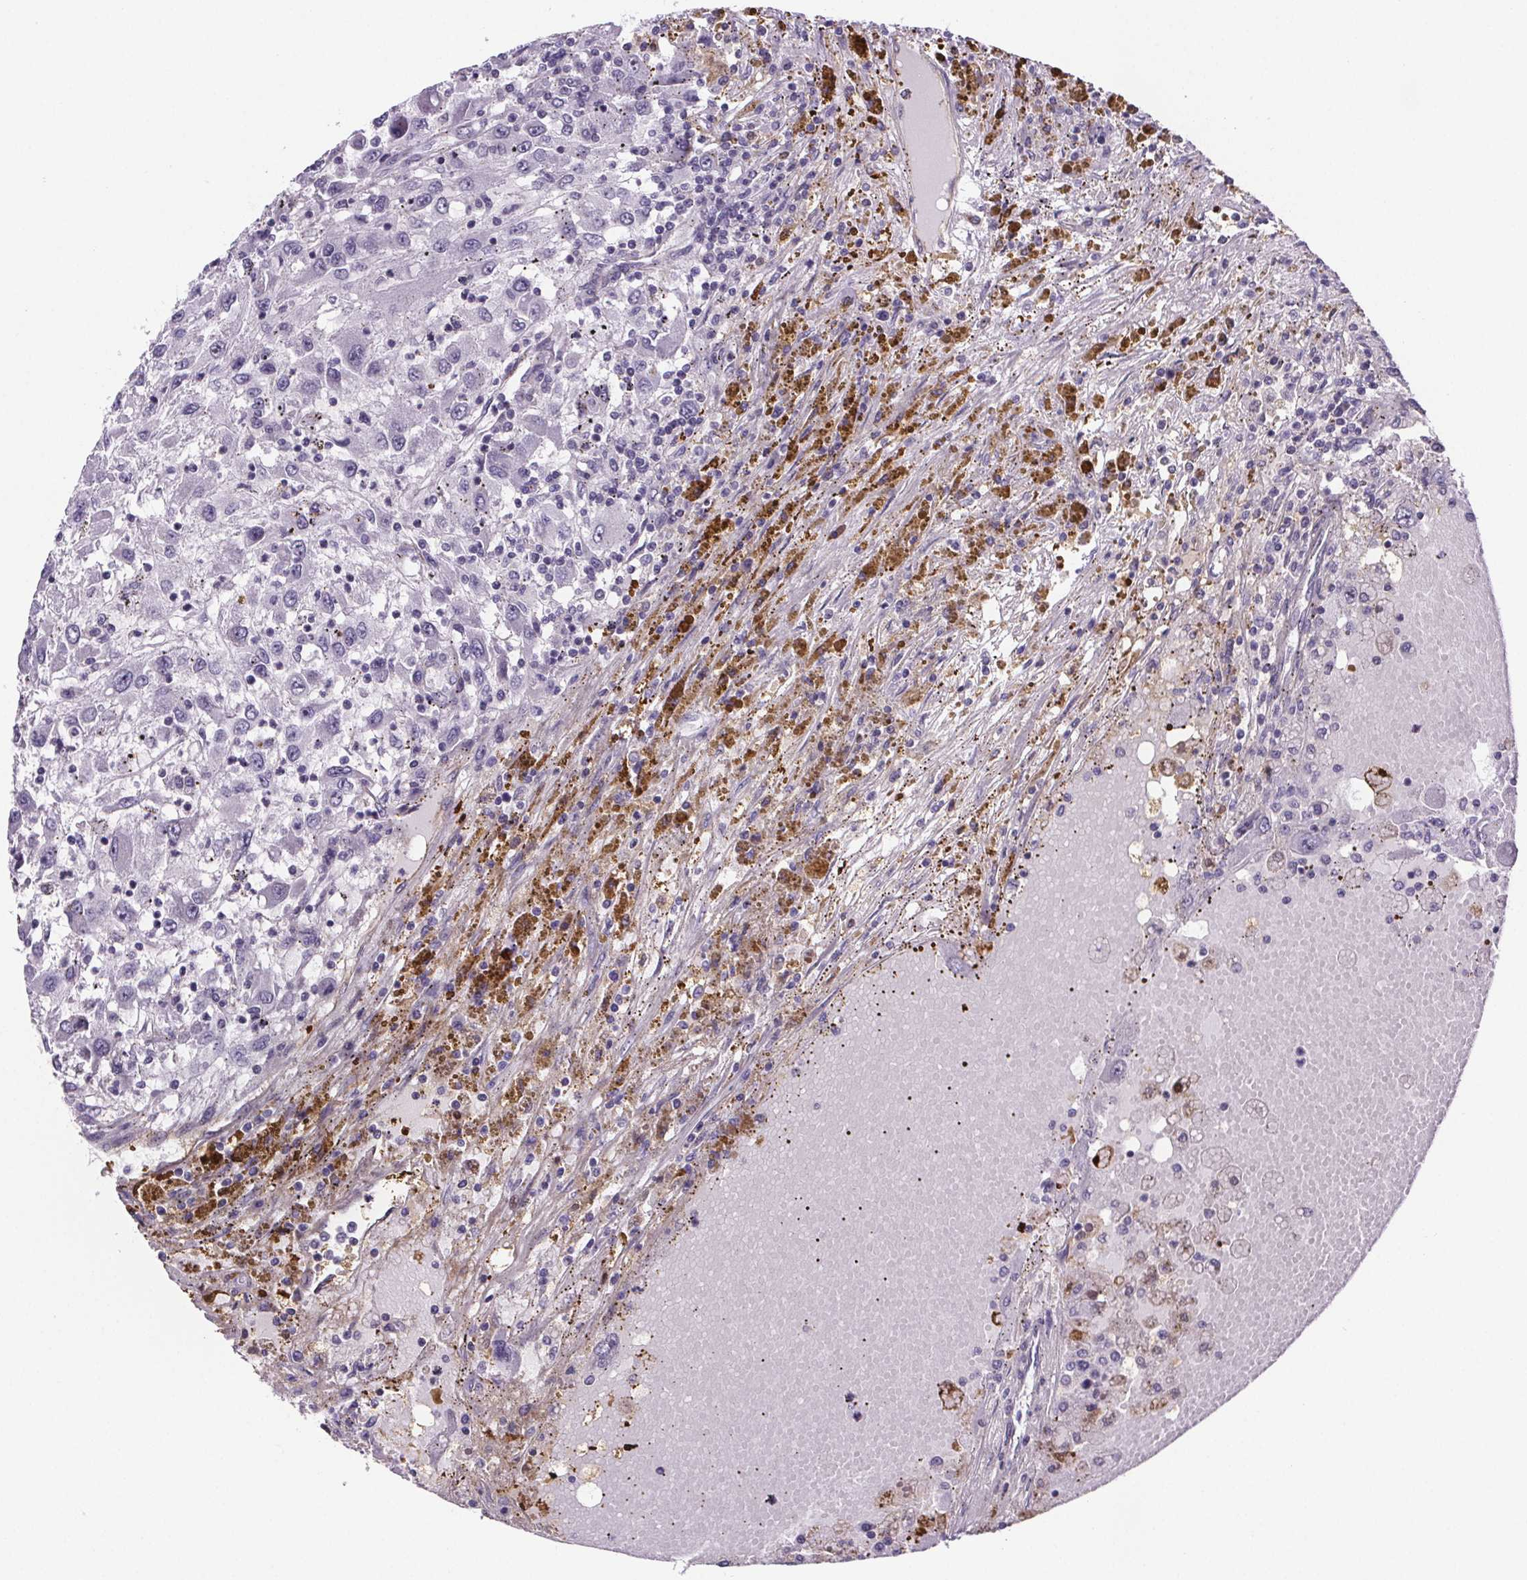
{"staining": {"intensity": "negative", "quantity": "none", "location": "none"}, "tissue": "renal cancer", "cell_type": "Tumor cells", "image_type": "cancer", "snomed": [{"axis": "morphology", "description": "Adenocarcinoma, NOS"}, {"axis": "topography", "description": "Kidney"}], "caption": "Human adenocarcinoma (renal) stained for a protein using immunohistochemistry (IHC) demonstrates no positivity in tumor cells.", "gene": "TTC12", "patient": {"sex": "female", "age": 67}}